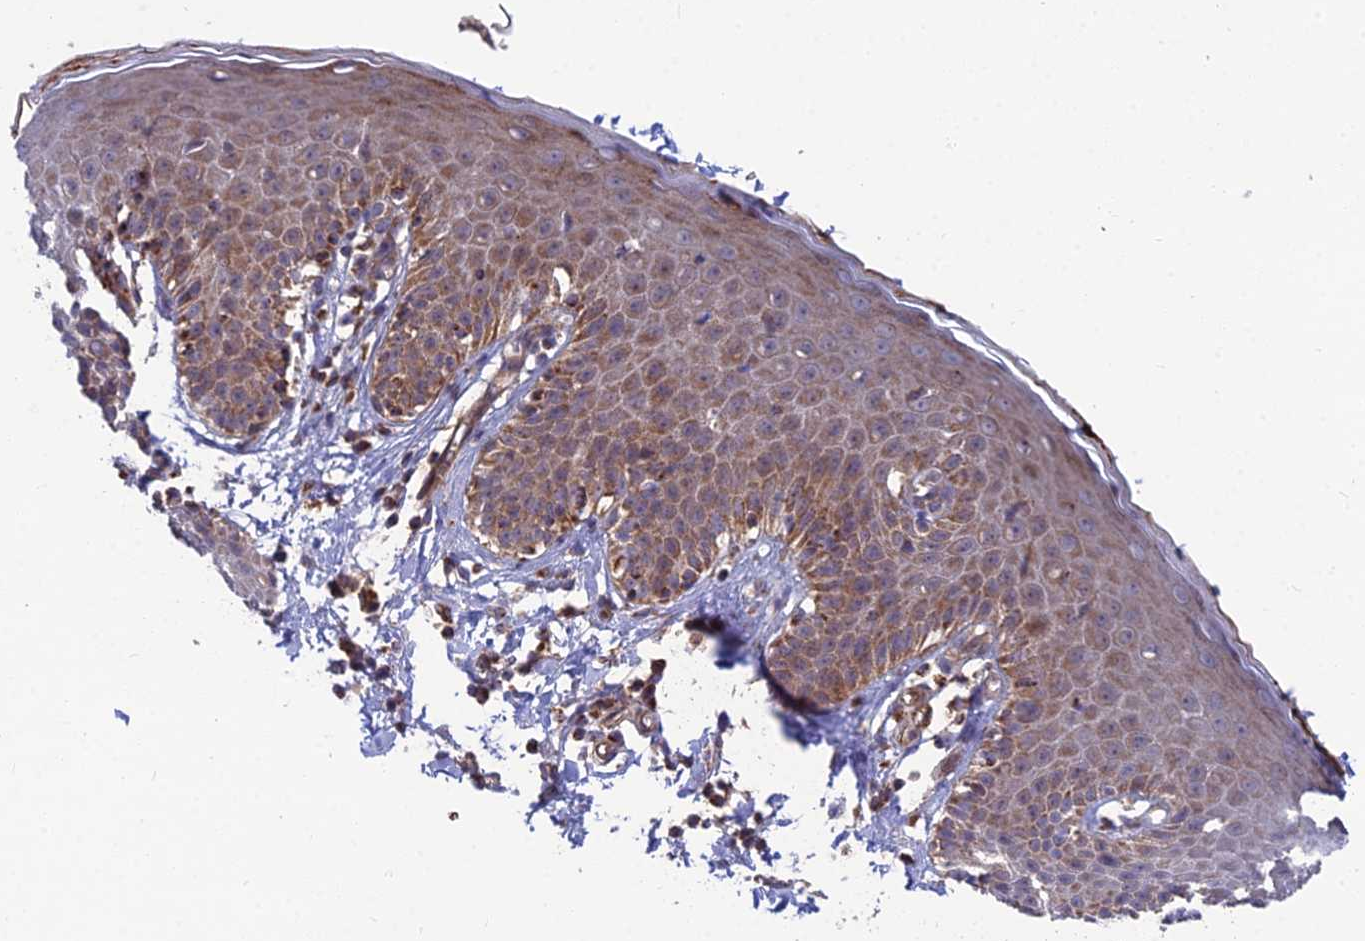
{"staining": {"intensity": "moderate", "quantity": ">75%", "location": "cytoplasmic/membranous"}, "tissue": "skin", "cell_type": "Epidermal cells", "image_type": "normal", "snomed": [{"axis": "morphology", "description": "Normal tissue, NOS"}, {"axis": "topography", "description": "Vulva"}], "caption": "The immunohistochemical stain labels moderate cytoplasmic/membranous staining in epidermal cells of unremarkable skin. The staining is performed using DAB brown chromogen to label protein expression. The nuclei are counter-stained blue using hematoxylin.", "gene": "RIC8B", "patient": {"sex": "female", "age": 66}}